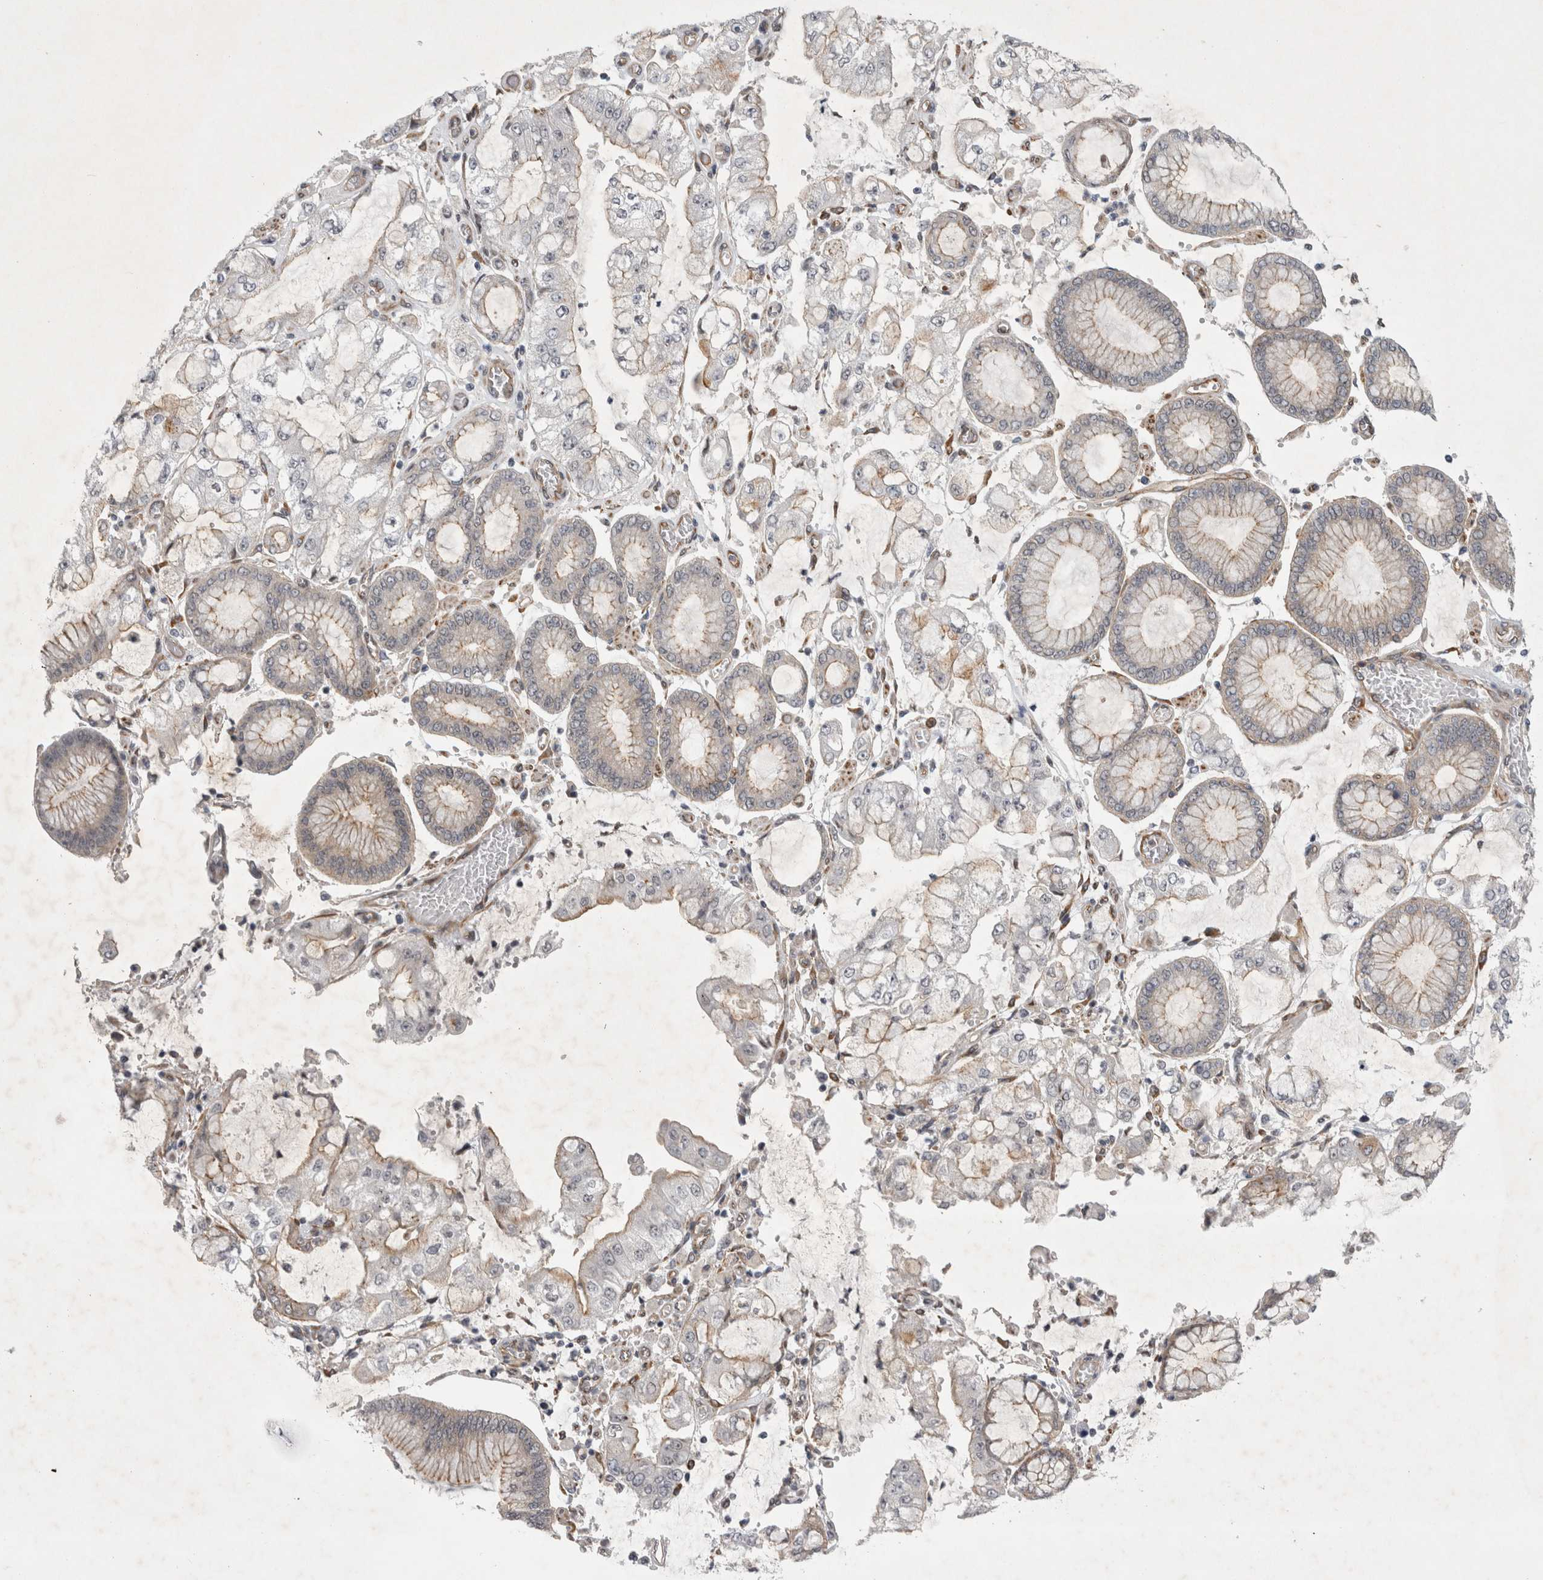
{"staining": {"intensity": "weak", "quantity": "<25%", "location": "cytoplasmic/membranous"}, "tissue": "stomach cancer", "cell_type": "Tumor cells", "image_type": "cancer", "snomed": [{"axis": "morphology", "description": "Adenocarcinoma, NOS"}, {"axis": "topography", "description": "Stomach"}], "caption": "A micrograph of human stomach adenocarcinoma is negative for staining in tumor cells. The staining was performed using DAB to visualize the protein expression in brown, while the nuclei were stained in blue with hematoxylin (Magnification: 20x).", "gene": "PARP11", "patient": {"sex": "male", "age": 76}}